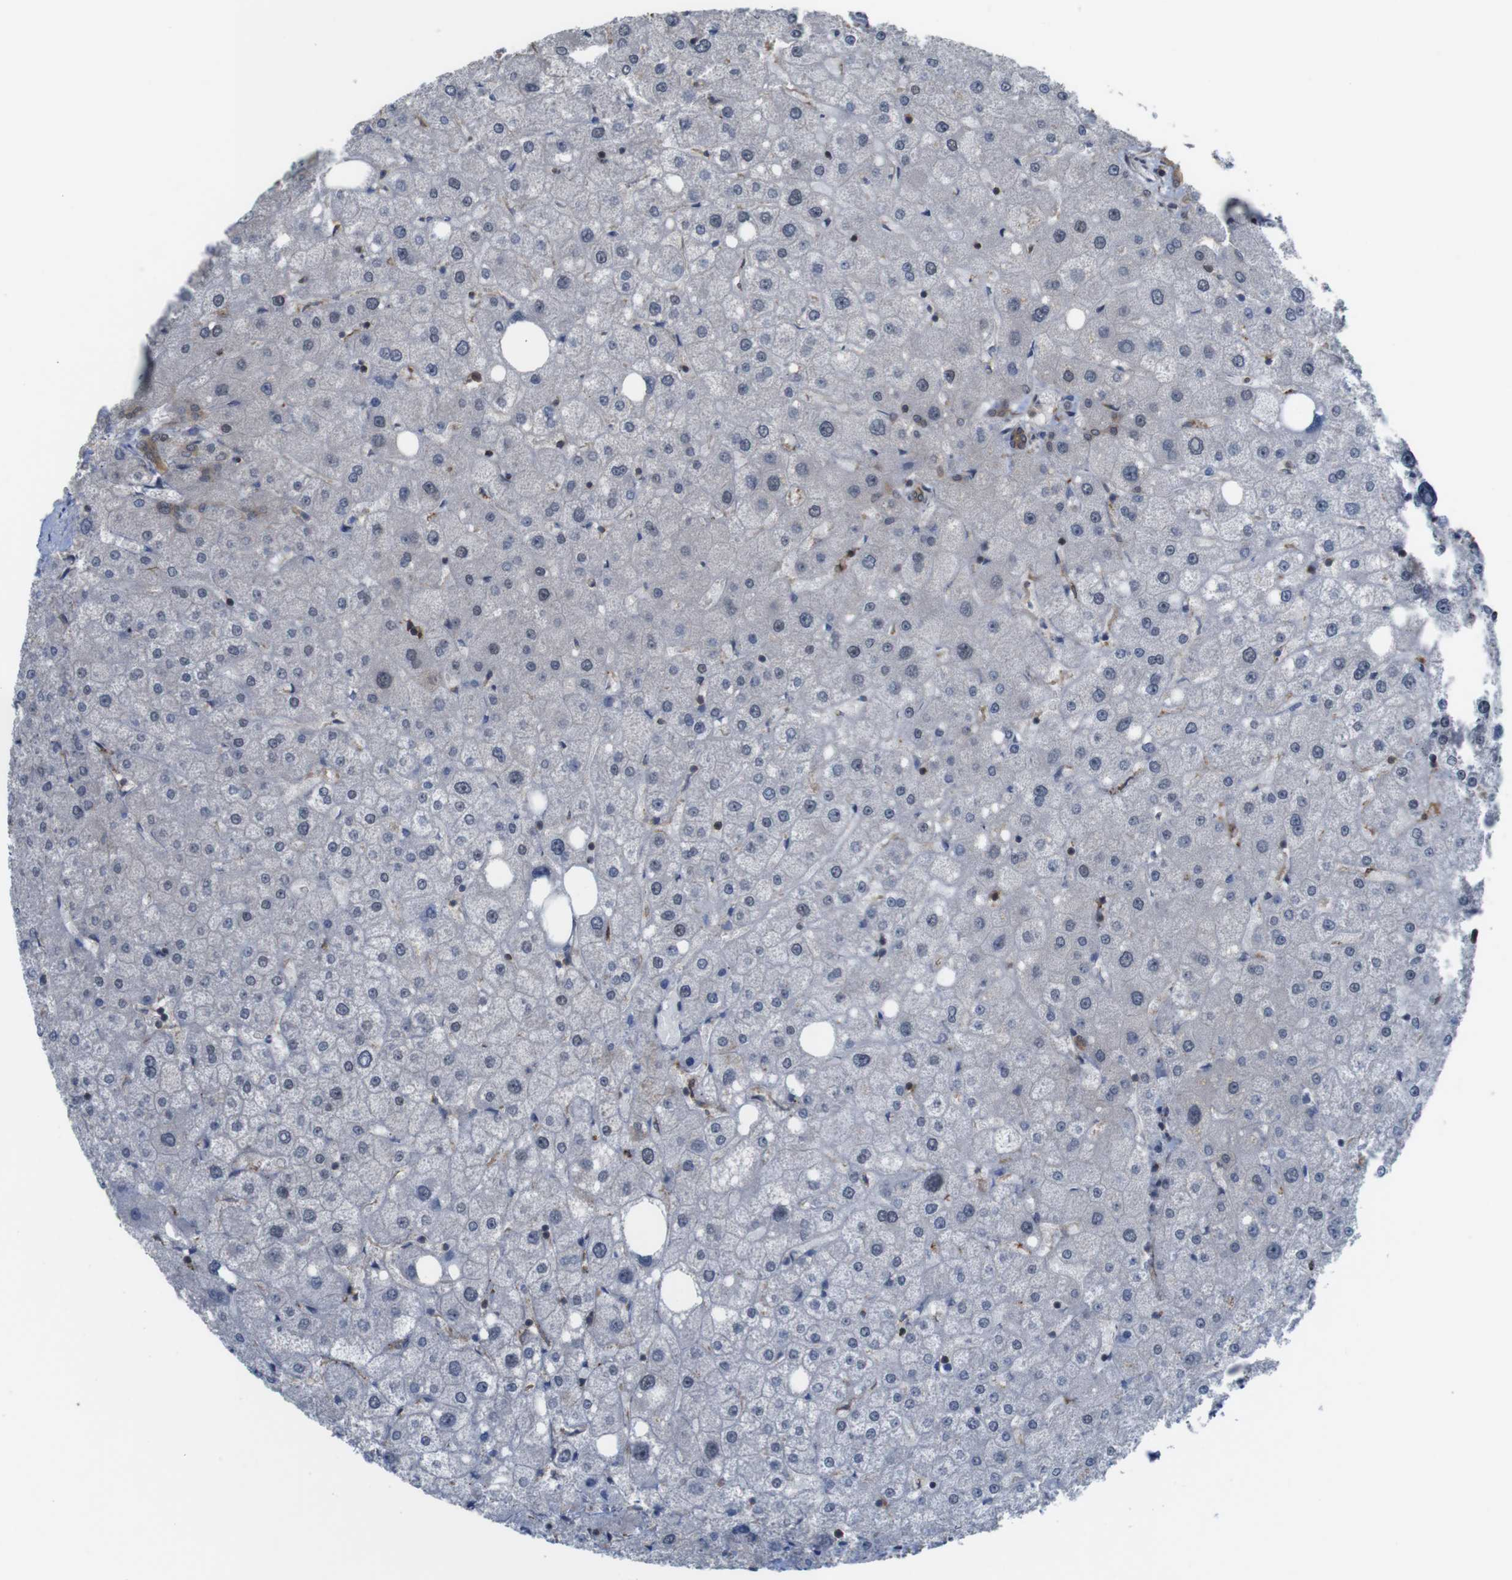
{"staining": {"intensity": "weak", "quantity": ">75%", "location": "cytoplasmic/membranous"}, "tissue": "liver", "cell_type": "Cholangiocytes", "image_type": "normal", "snomed": [{"axis": "morphology", "description": "Normal tissue, NOS"}, {"axis": "topography", "description": "Liver"}], "caption": "Immunohistochemical staining of normal human liver reveals low levels of weak cytoplasmic/membranous positivity in approximately >75% of cholangiocytes.", "gene": "PCOLCE2", "patient": {"sex": "male", "age": 73}}